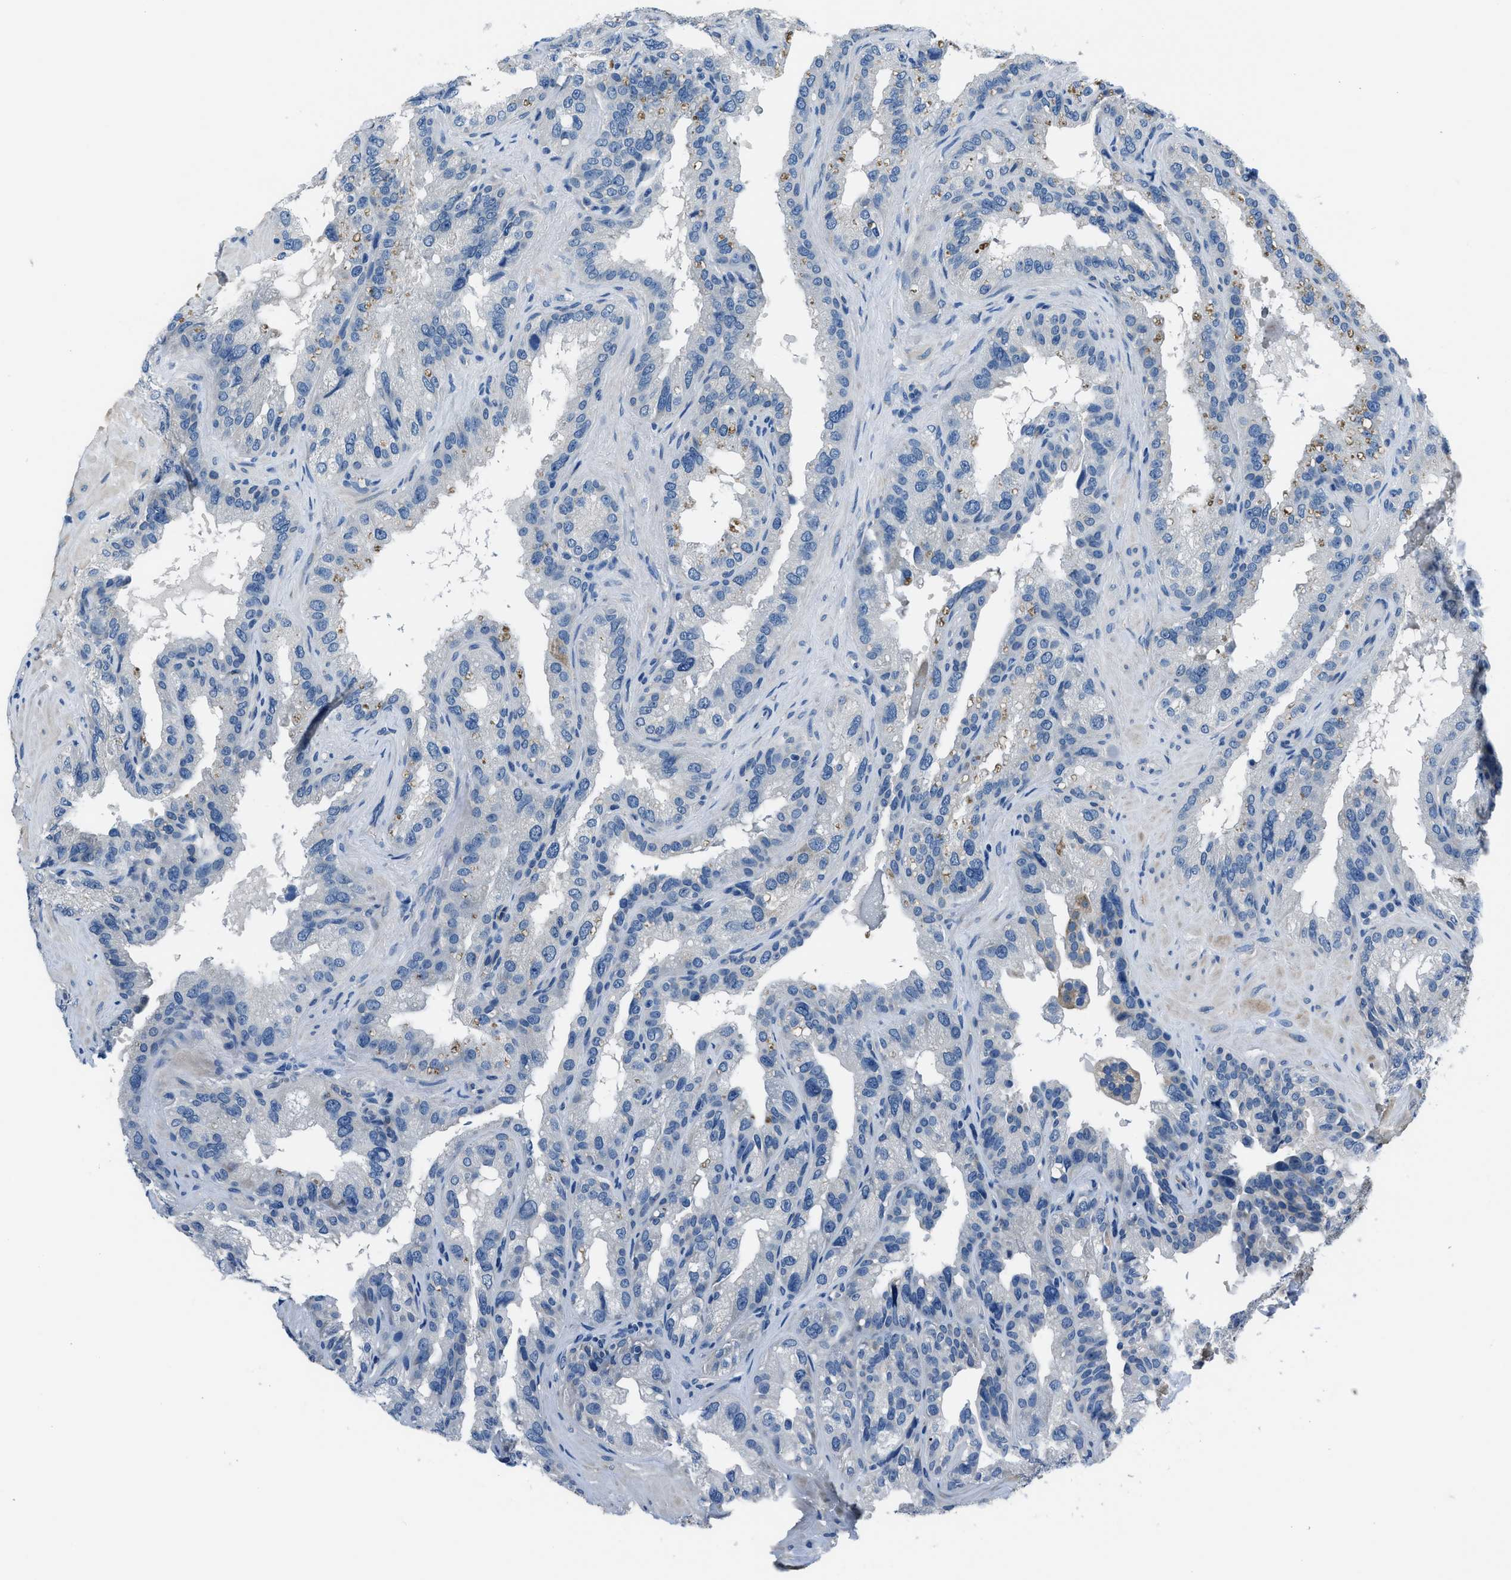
{"staining": {"intensity": "negative", "quantity": "none", "location": "none"}, "tissue": "seminal vesicle", "cell_type": "Glandular cells", "image_type": "normal", "snomed": [{"axis": "morphology", "description": "Normal tissue, NOS"}, {"axis": "topography", "description": "Seminal veicle"}], "caption": "Glandular cells are negative for protein expression in unremarkable human seminal vesicle.", "gene": "GJA3", "patient": {"sex": "male", "age": 68}}